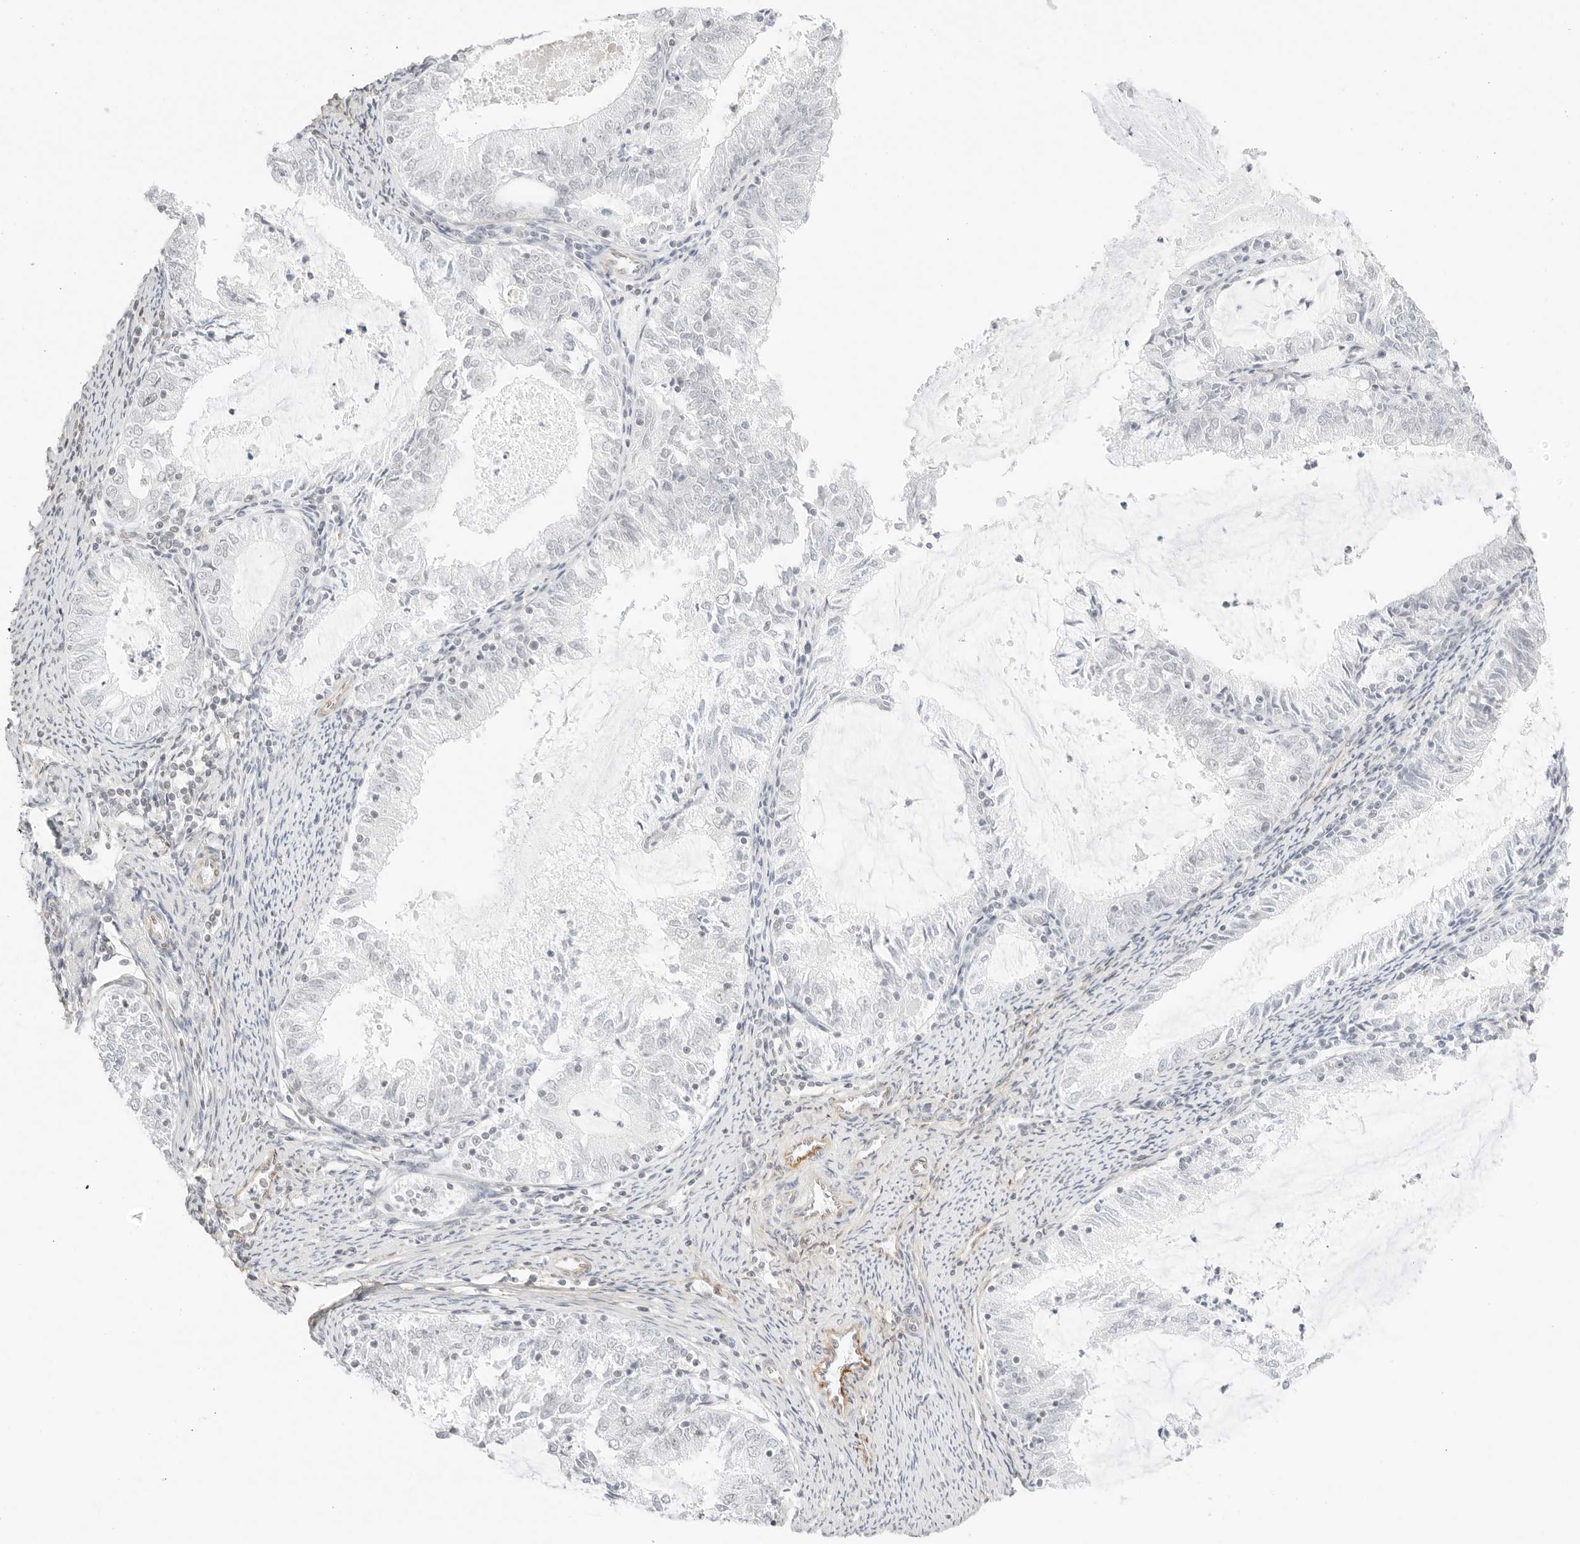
{"staining": {"intensity": "negative", "quantity": "none", "location": "none"}, "tissue": "endometrial cancer", "cell_type": "Tumor cells", "image_type": "cancer", "snomed": [{"axis": "morphology", "description": "Adenocarcinoma, NOS"}, {"axis": "topography", "description": "Endometrium"}], "caption": "The micrograph exhibits no significant staining in tumor cells of endometrial adenocarcinoma.", "gene": "FBLN5", "patient": {"sex": "female", "age": 57}}